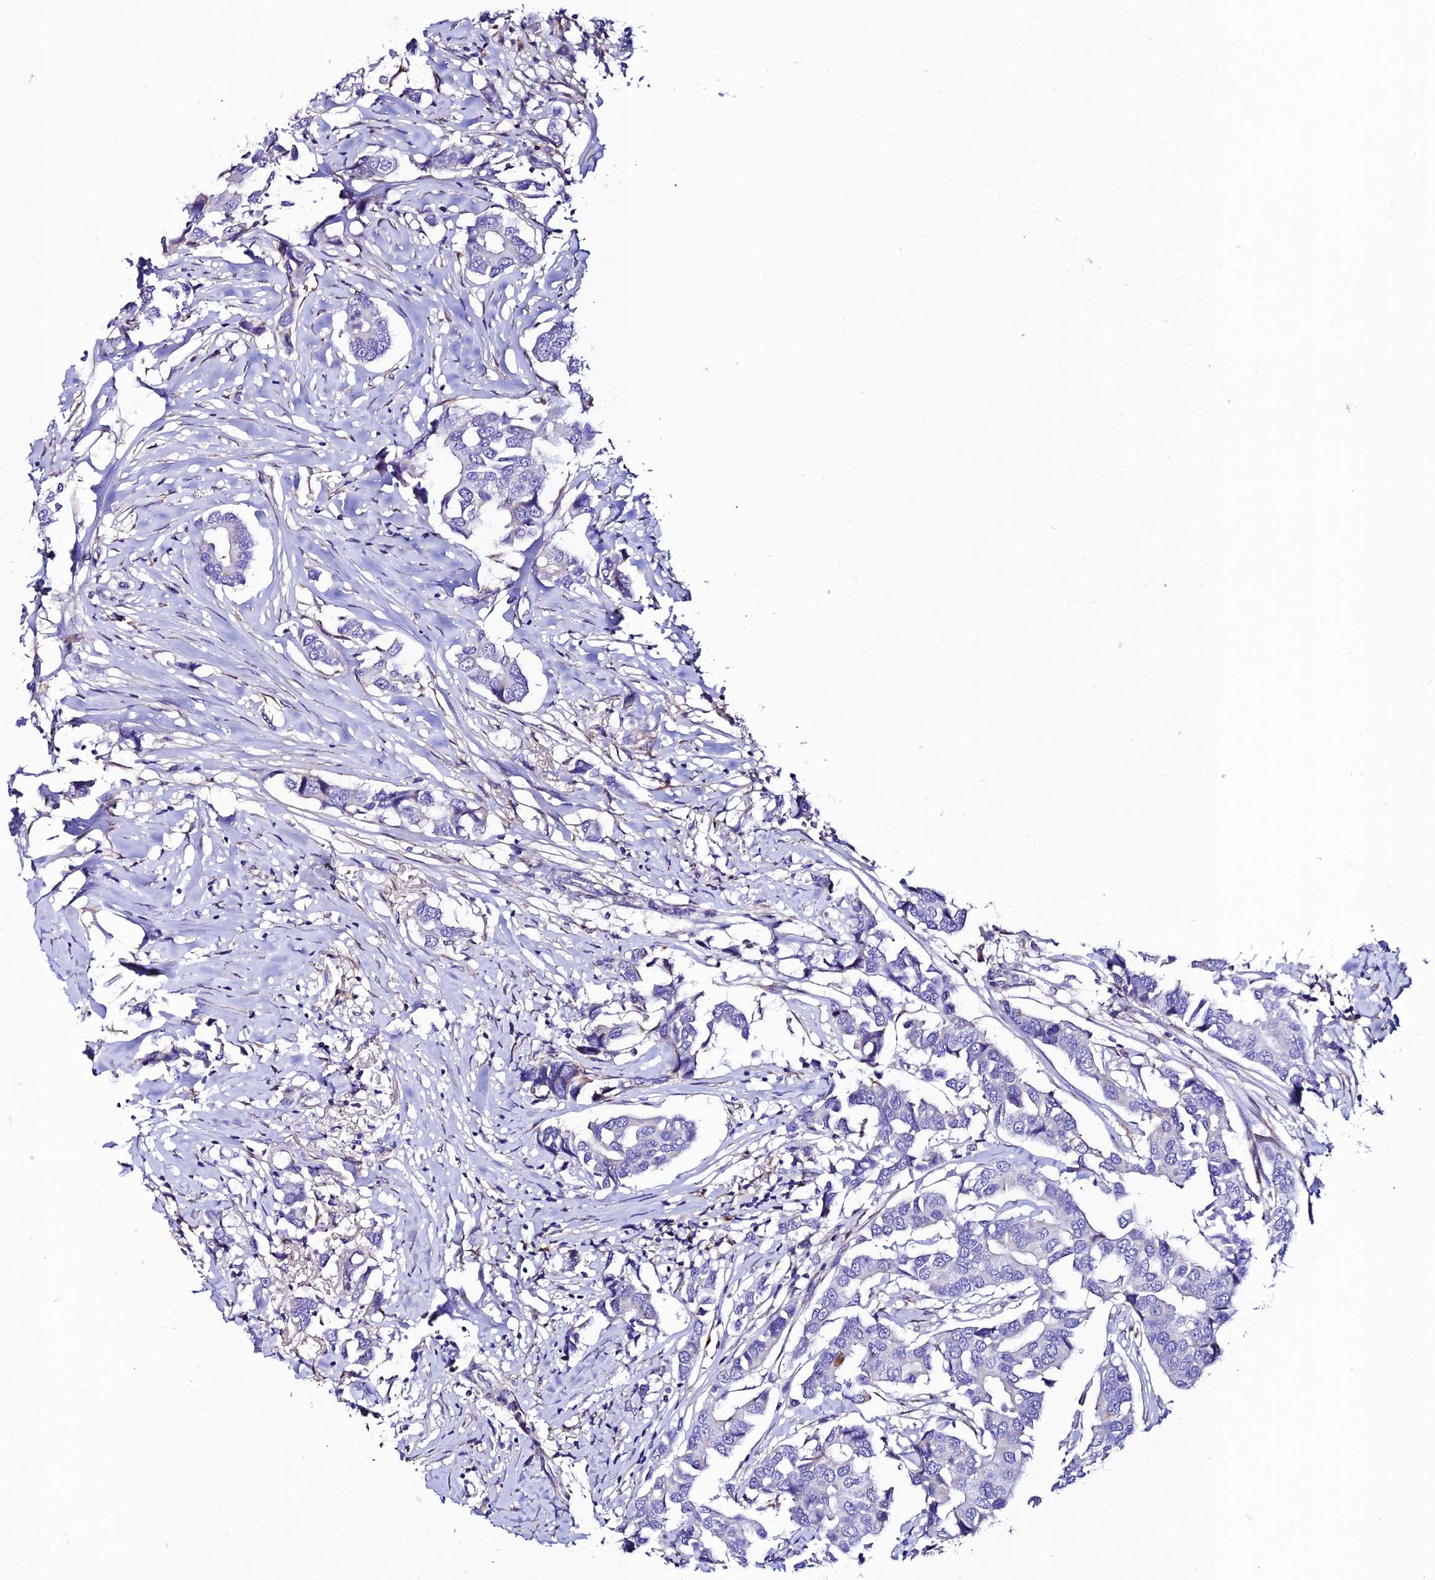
{"staining": {"intensity": "negative", "quantity": "none", "location": "none"}, "tissue": "breast cancer", "cell_type": "Tumor cells", "image_type": "cancer", "snomed": [{"axis": "morphology", "description": "Duct carcinoma"}, {"axis": "topography", "description": "Breast"}], "caption": "Immunohistochemistry (IHC) of human breast intraductal carcinoma shows no staining in tumor cells.", "gene": "OR51Q1", "patient": {"sex": "female", "age": 80}}